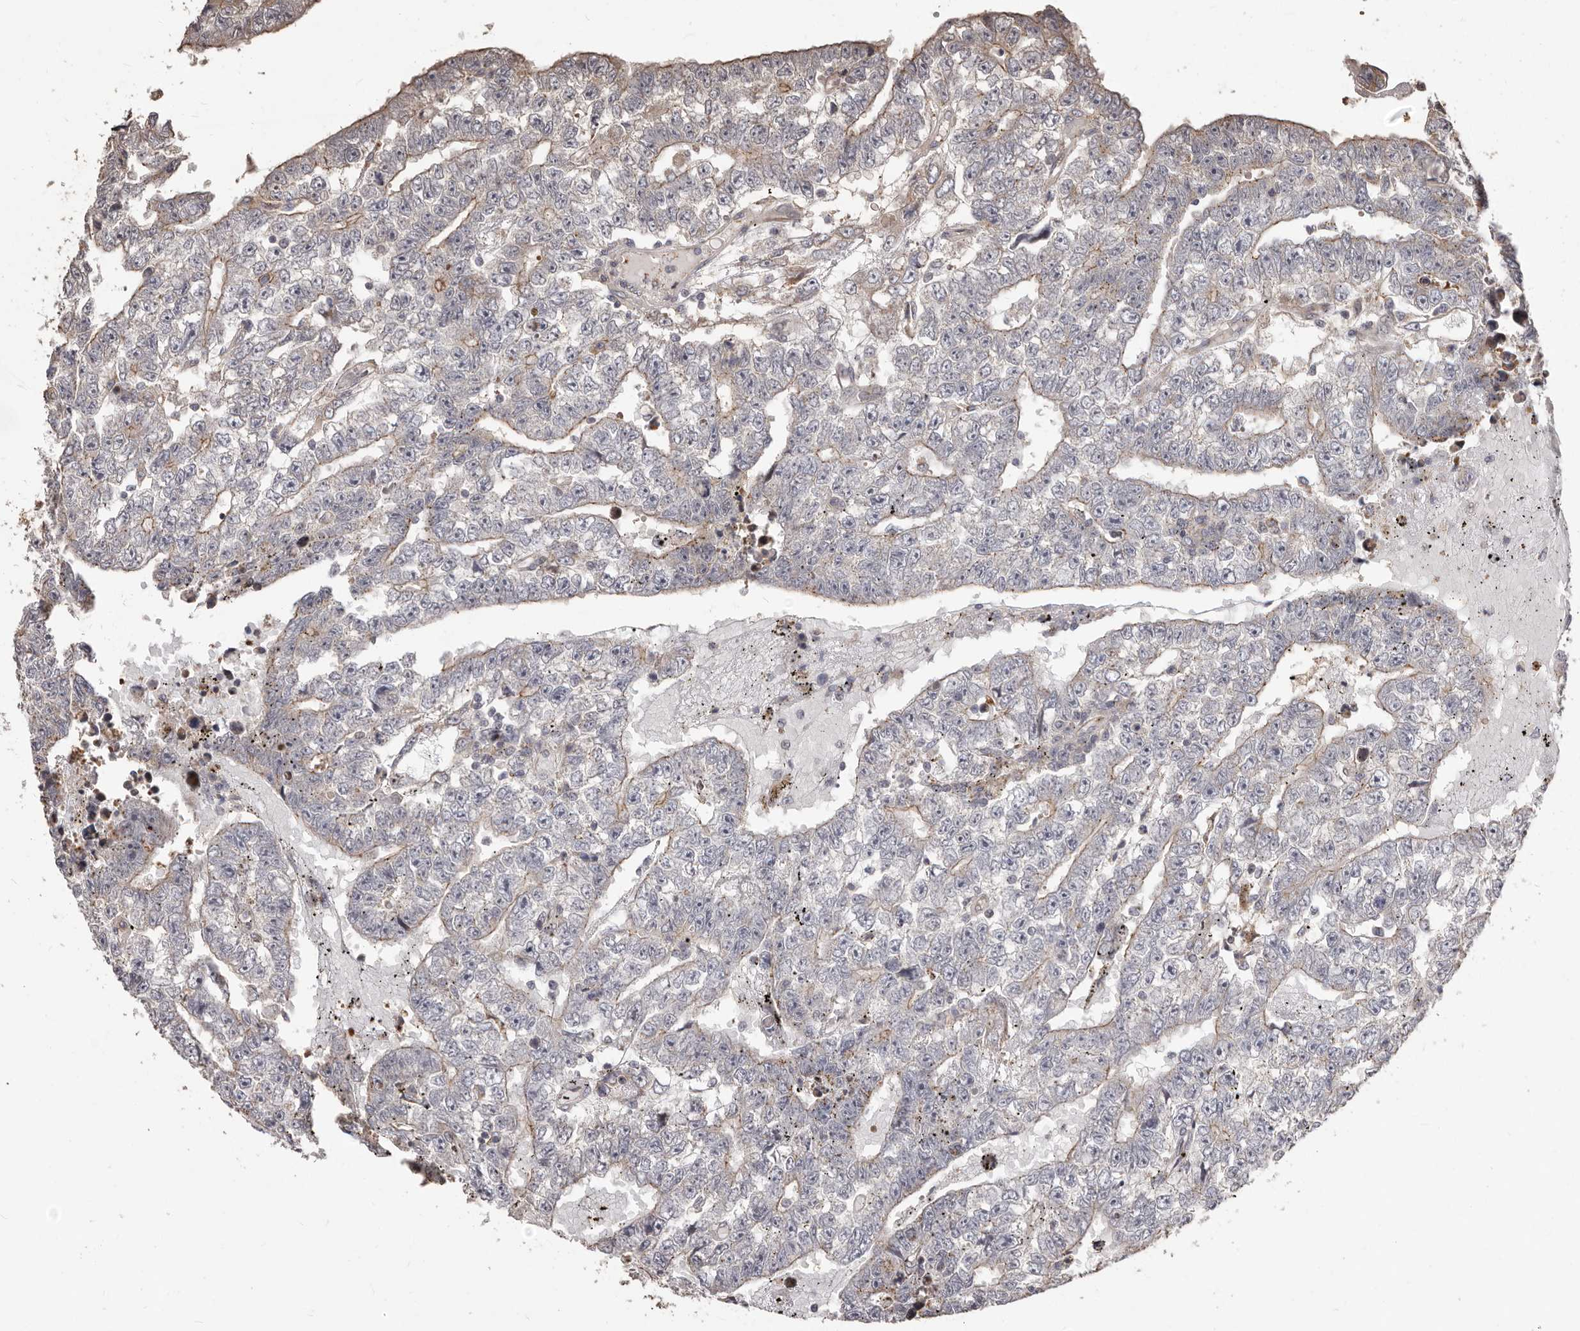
{"staining": {"intensity": "weak", "quantity": "<25%", "location": "cytoplasmic/membranous"}, "tissue": "testis cancer", "cell_type": "Tumor cells", "image_type": "cancer", "snomed": [{"axis": "morphology", "description": "Carcinoma, Embryonal, NOS"}, {"axis": "topography", "description": "Testis"}], "caption": "Immunohistochemical staining of testis embryonal carcinoma shows no significant positivity in tumor cells.", "gene": "MTO1", "patient": {"sex": "male", "age": 25}}